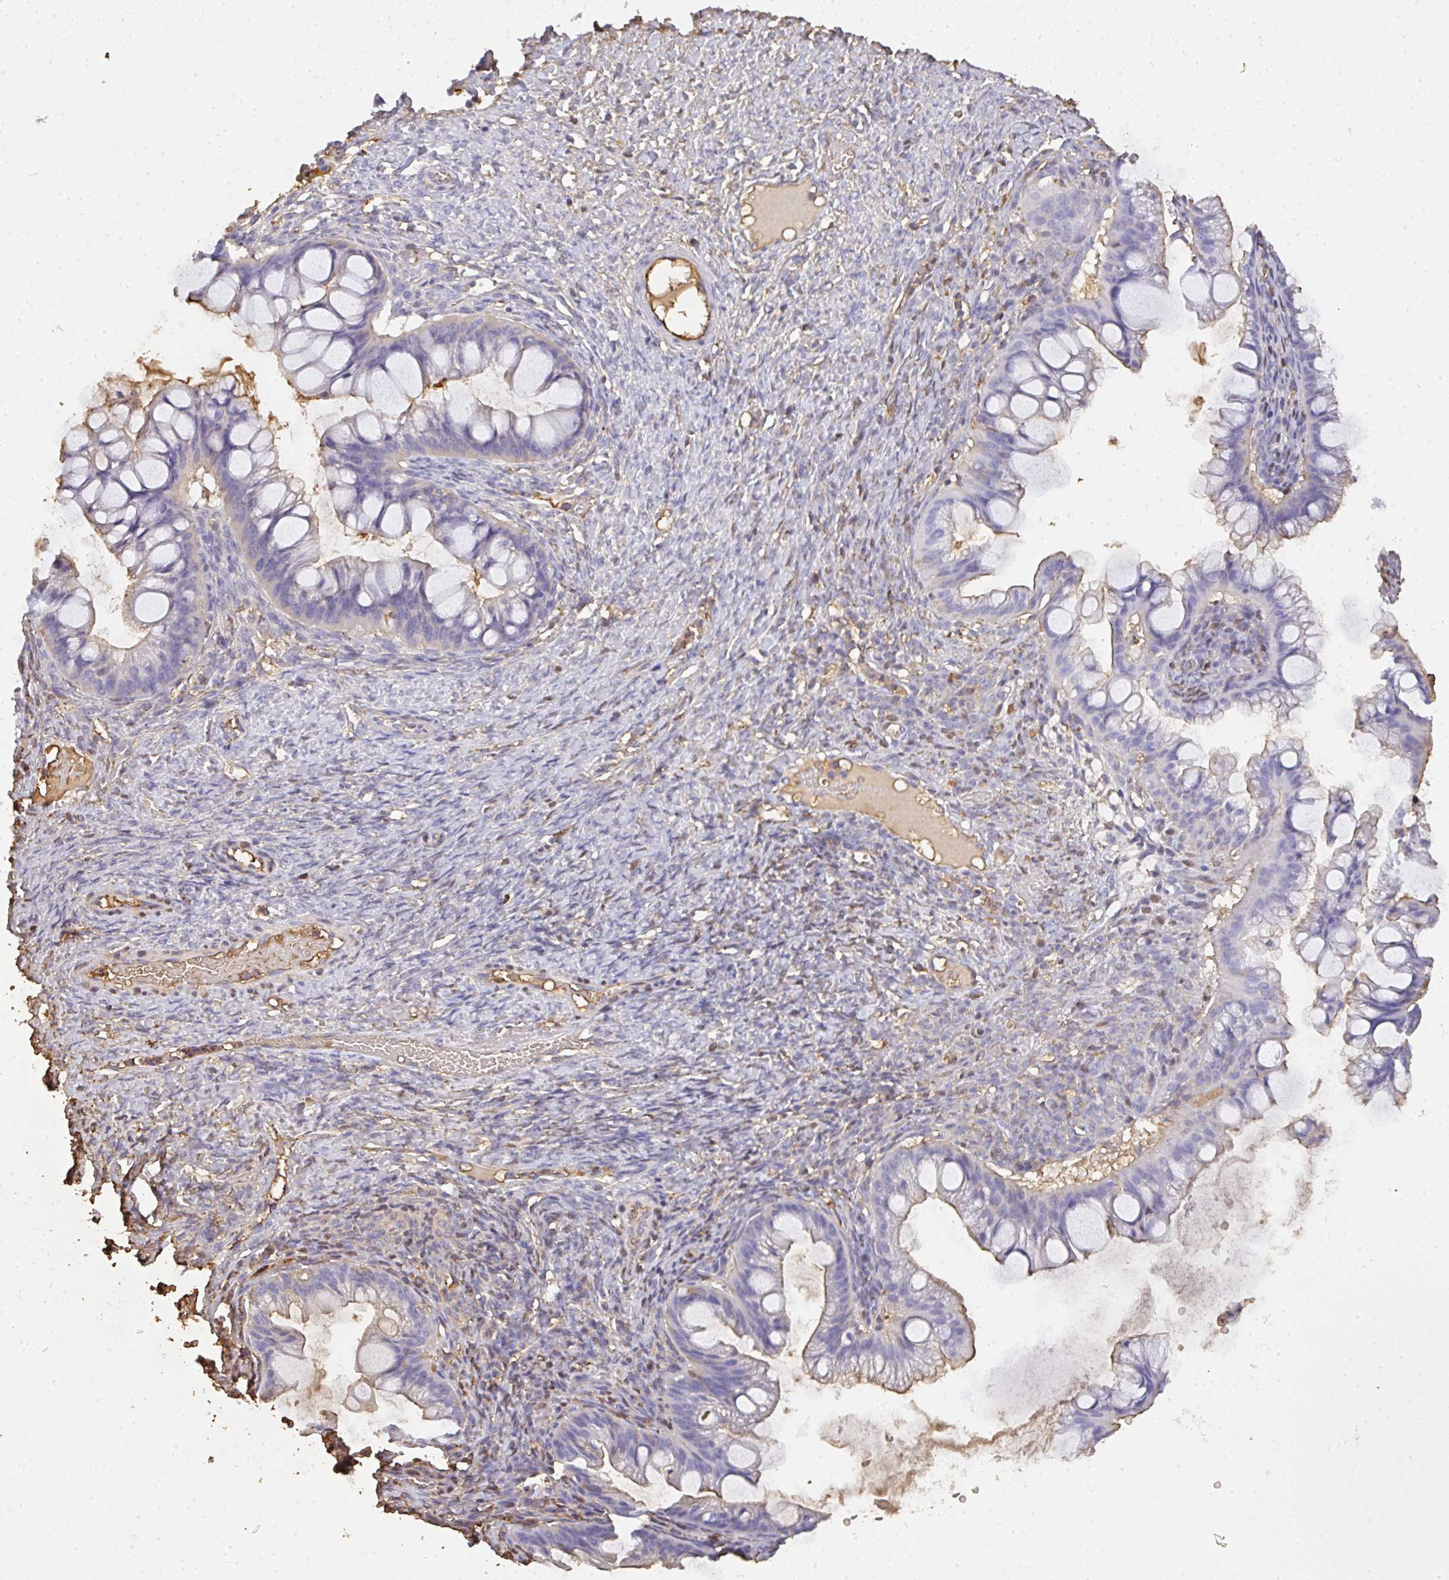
{"staining": {"intensity": "negative", "quantity": "none", "location": "none"}, "tissue": "ovarian cancer", "cell_type": "Tumor cells", "image_type": "cancer", "snomed": [{"axis": "morphology", "description": "Cystadenocarcinoma, mucinous, NOS"}, {"axis": "topography", "description": "Ovary"}], "caption": "A high-resolution image shows immunohistochemistry staining of ovarian cancer, which shows no significant staining in tumor cells.", "gene": "SMYD5", "patient": {"sex": "female", "age": 73}}